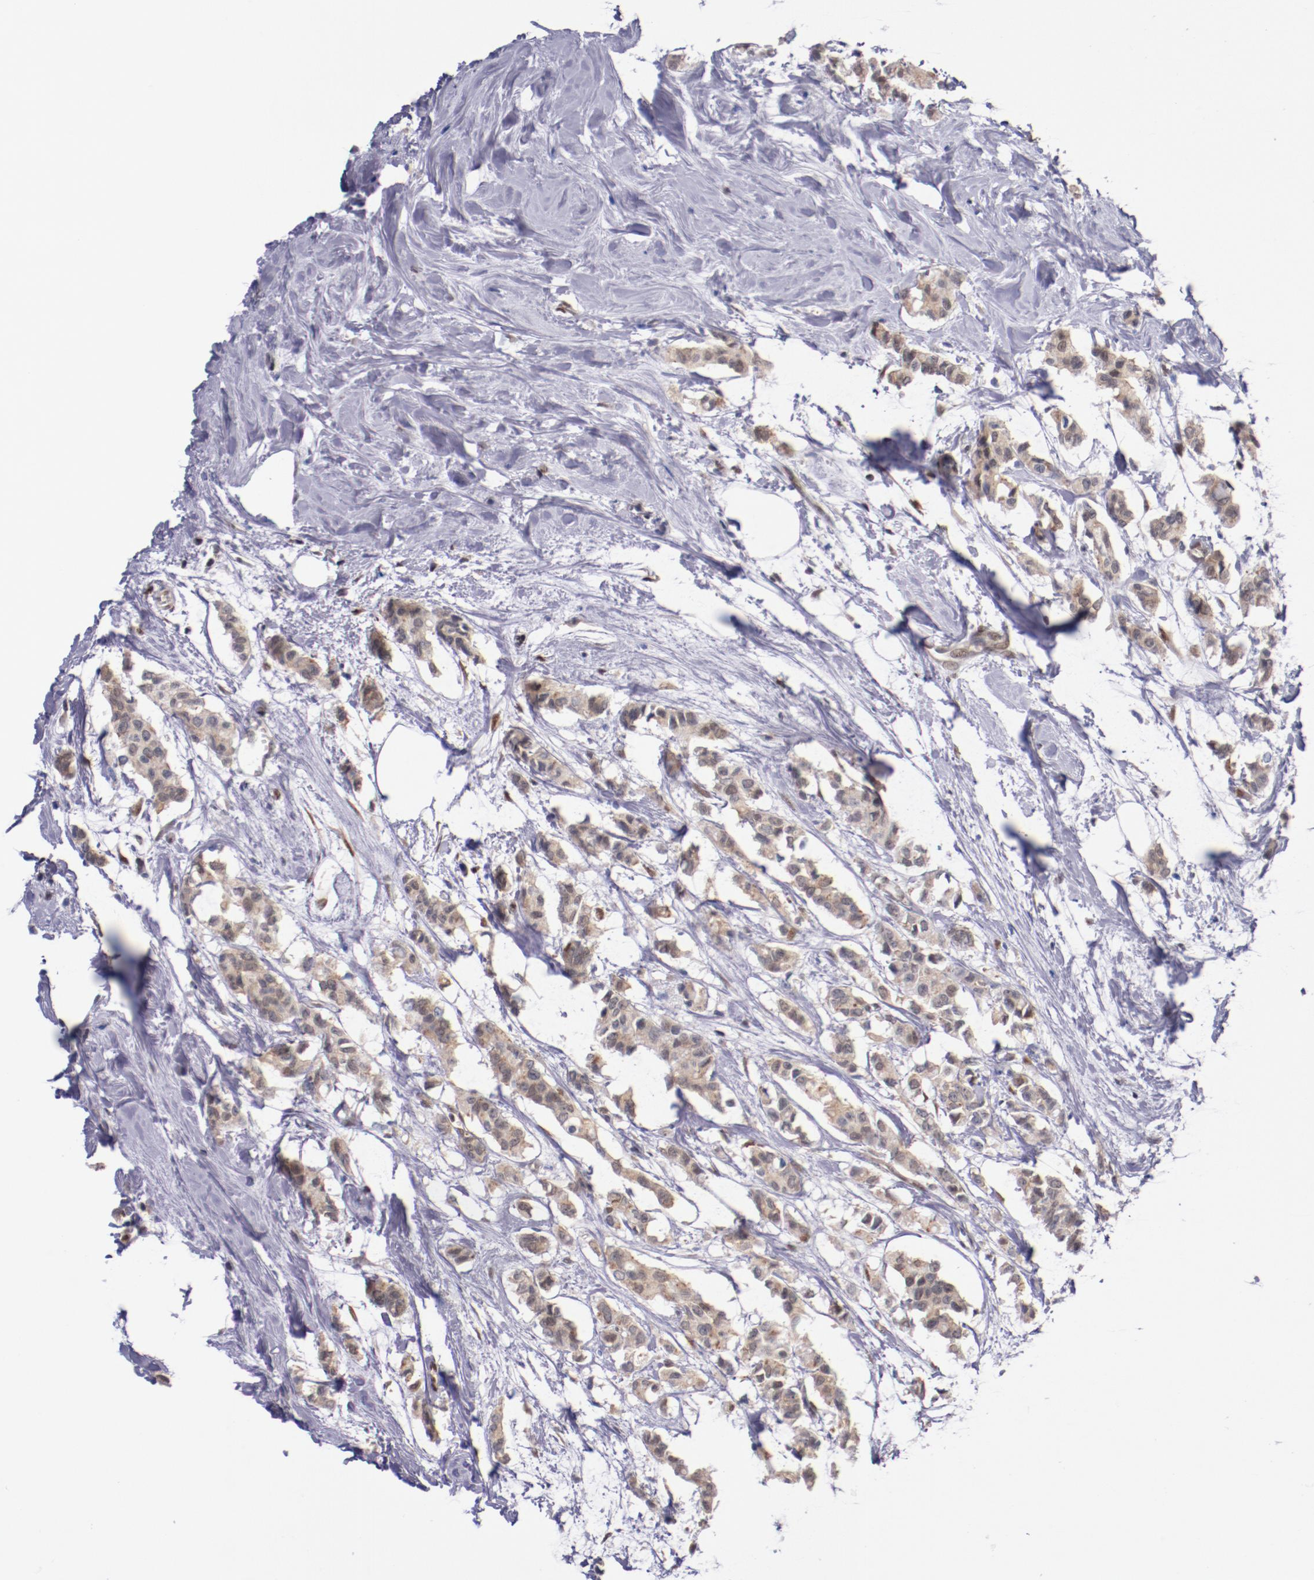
{"staining": {"intensity": "weak", "quantity": "25%-75%", "location": "cytoplasmic/membranous"}, "tissue": "breast cancer", "cell_type": "Tumor cells", "image_type": "cancer", "snomed": [{"axis": "morphology", "description": "Duct carcinoma"}, {"axis": "topography", "description": "Breast"}], "caption": "IHC photomicrograph of breast cancer stained for a protein (brown), which demonstrates low levels of weak cytoplasmic/membranous expression in approximately 25%-75% of tumor cells.", "gene": "SRF", "patient": {"sex": "female", "age": 84}}